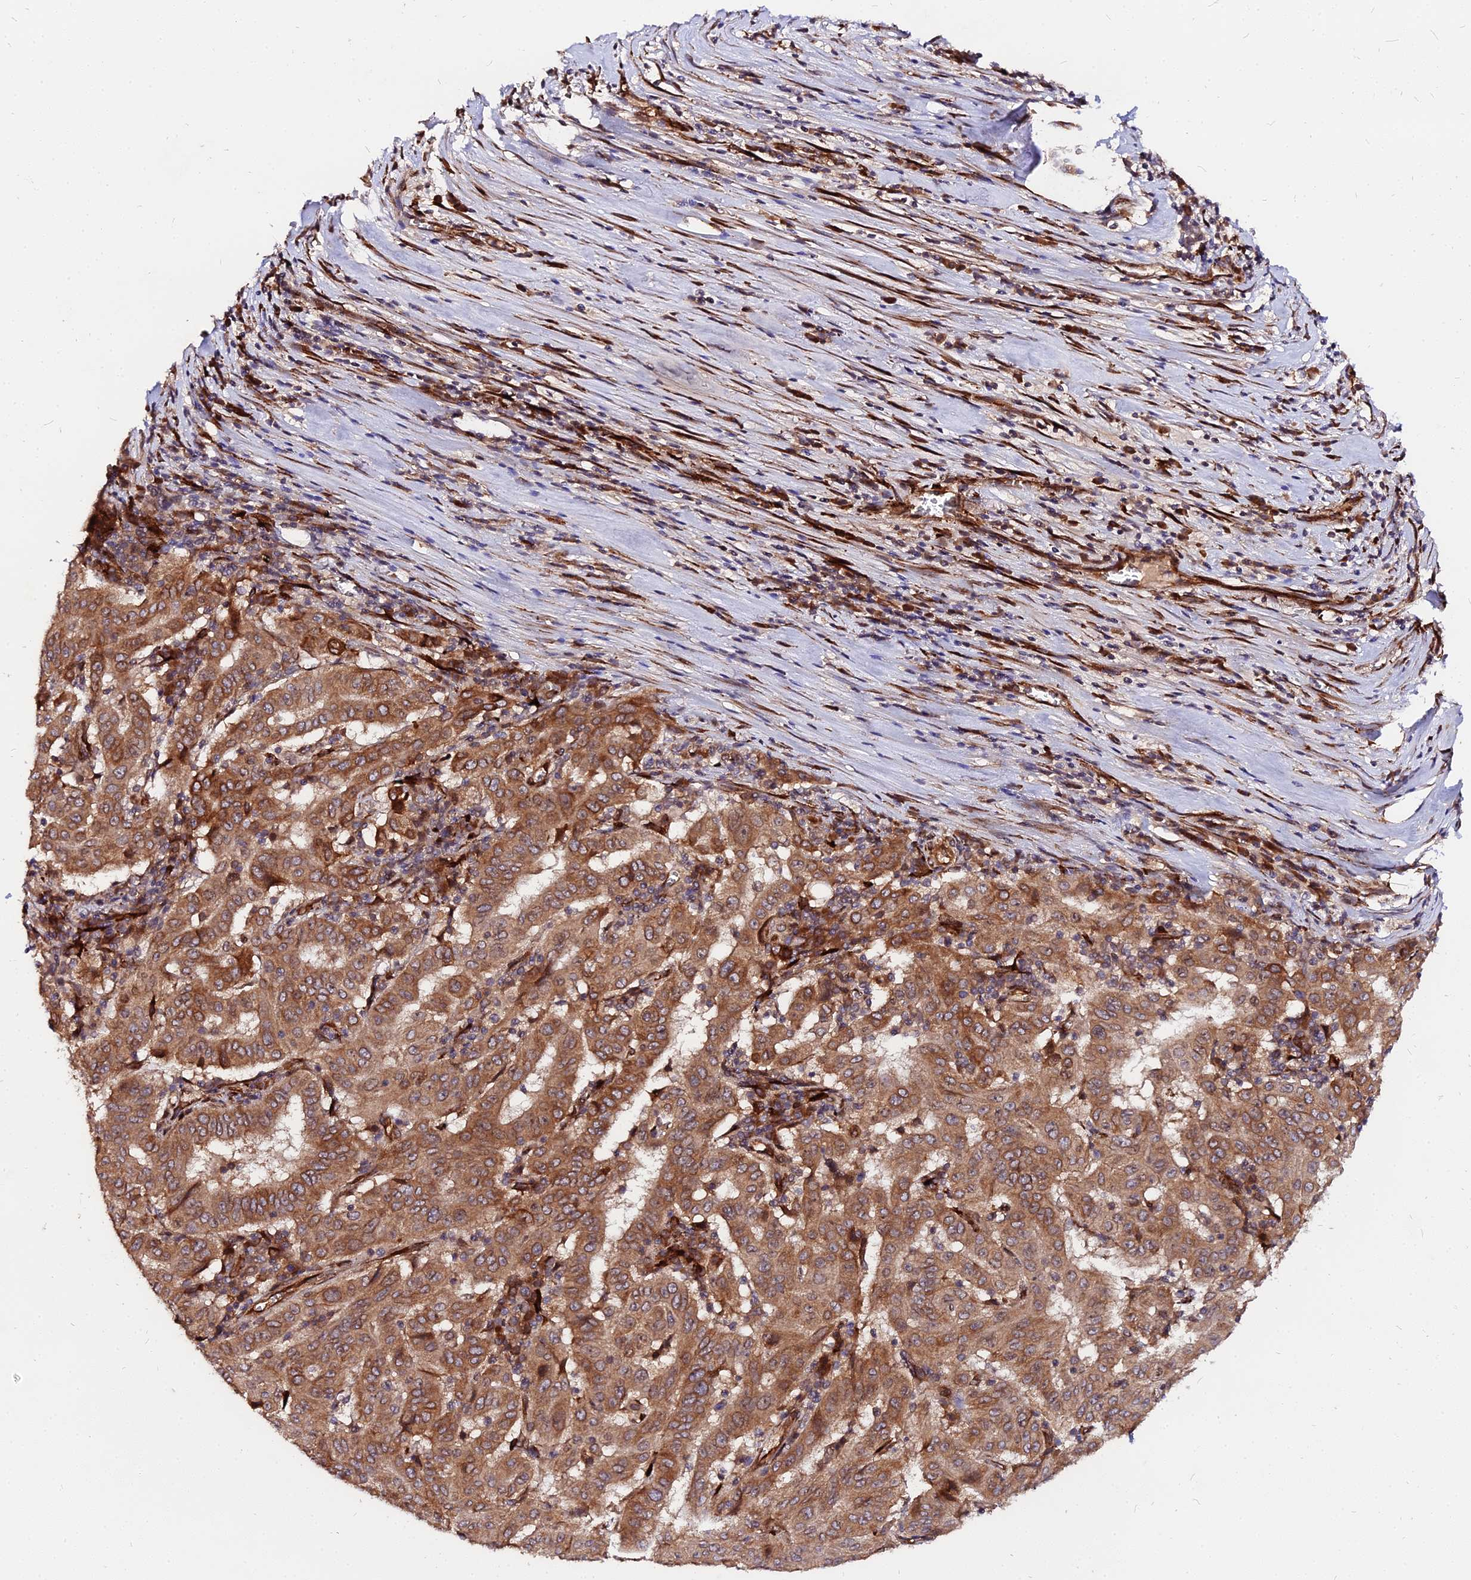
{"staining": {"intensity": "moderate", "quantity": ">75%", "location": "cytoplasmic/membranous"}, "tissue": "pancreatic cancer", "cell_type": "Tumor cells", "image_type": "cancer", "snomed": [{"axis": "morphology", "description": "Adenocarcinoma, NOS"}, {"axis": "topography", "description": "Pancreas"}], "caption": "Immunohistochemical staining of pancreatic cancer displays medium levels of moderate cytoplasmic/membranous protein positivity in about >75% of tumor cells.", "gene": "PDE4D", "patient": {"sex": "male", "age": 63}}